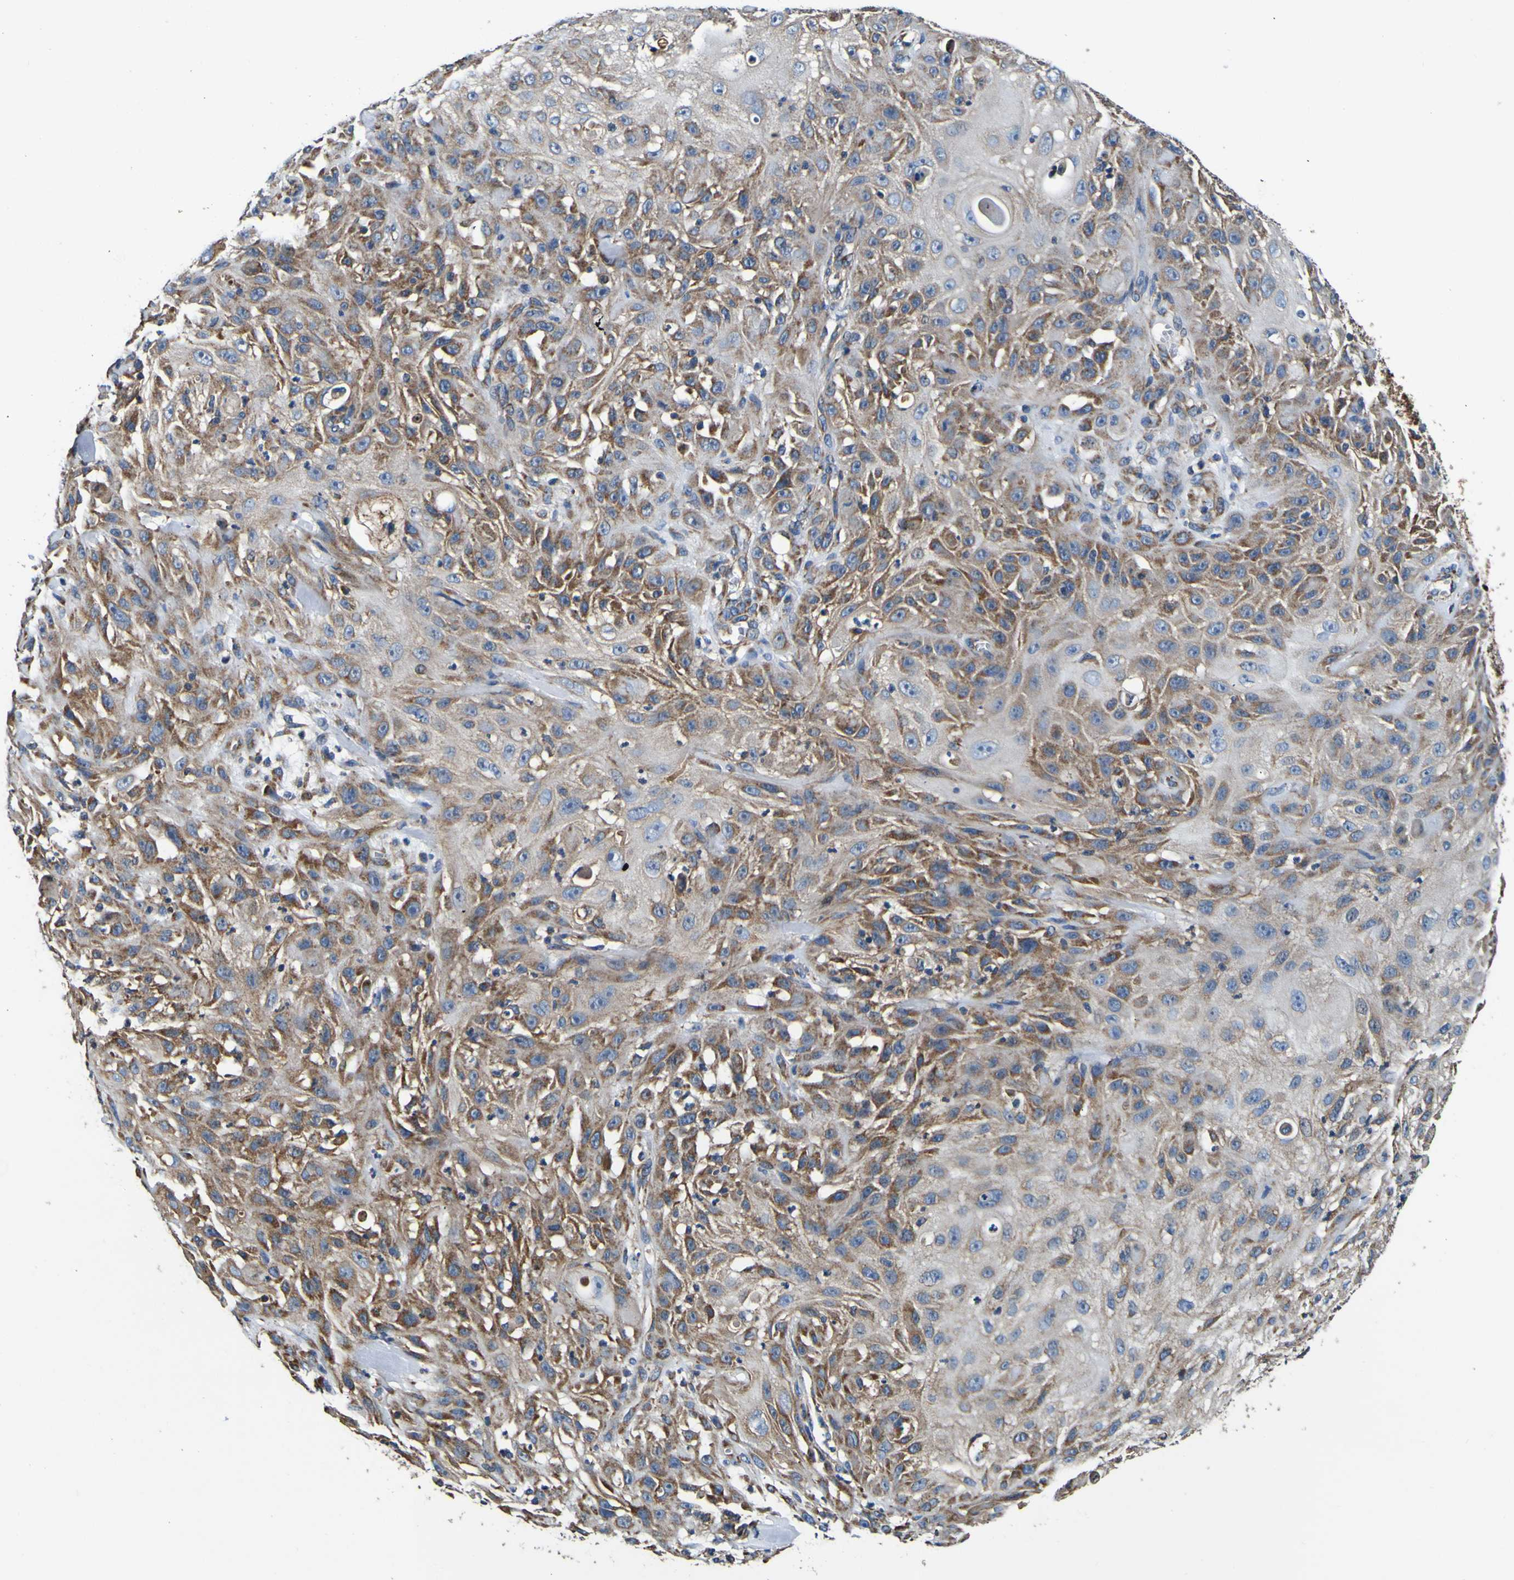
{"staining": {"intensity": "moderate", "quantity": "25%-75%", "location": "cytoplasmic/membranous"}, "tissue": "skin cancer", "cell_type": "Tumor cells", "image_type": "cancer", "snomed": [{"axis": "morphology", "description": "Squamous cell carcinoma, NOS"}, {"axis": "topography", "description": "Skin"}], "caption": "Tumor cells display moderate cytoplasmic/membranous expression in approximately 25%-75% of cells in squamous cell carcinoma (skin).", "gene": "INPP5A", "patient": {"sex": "male", "age": 75}}